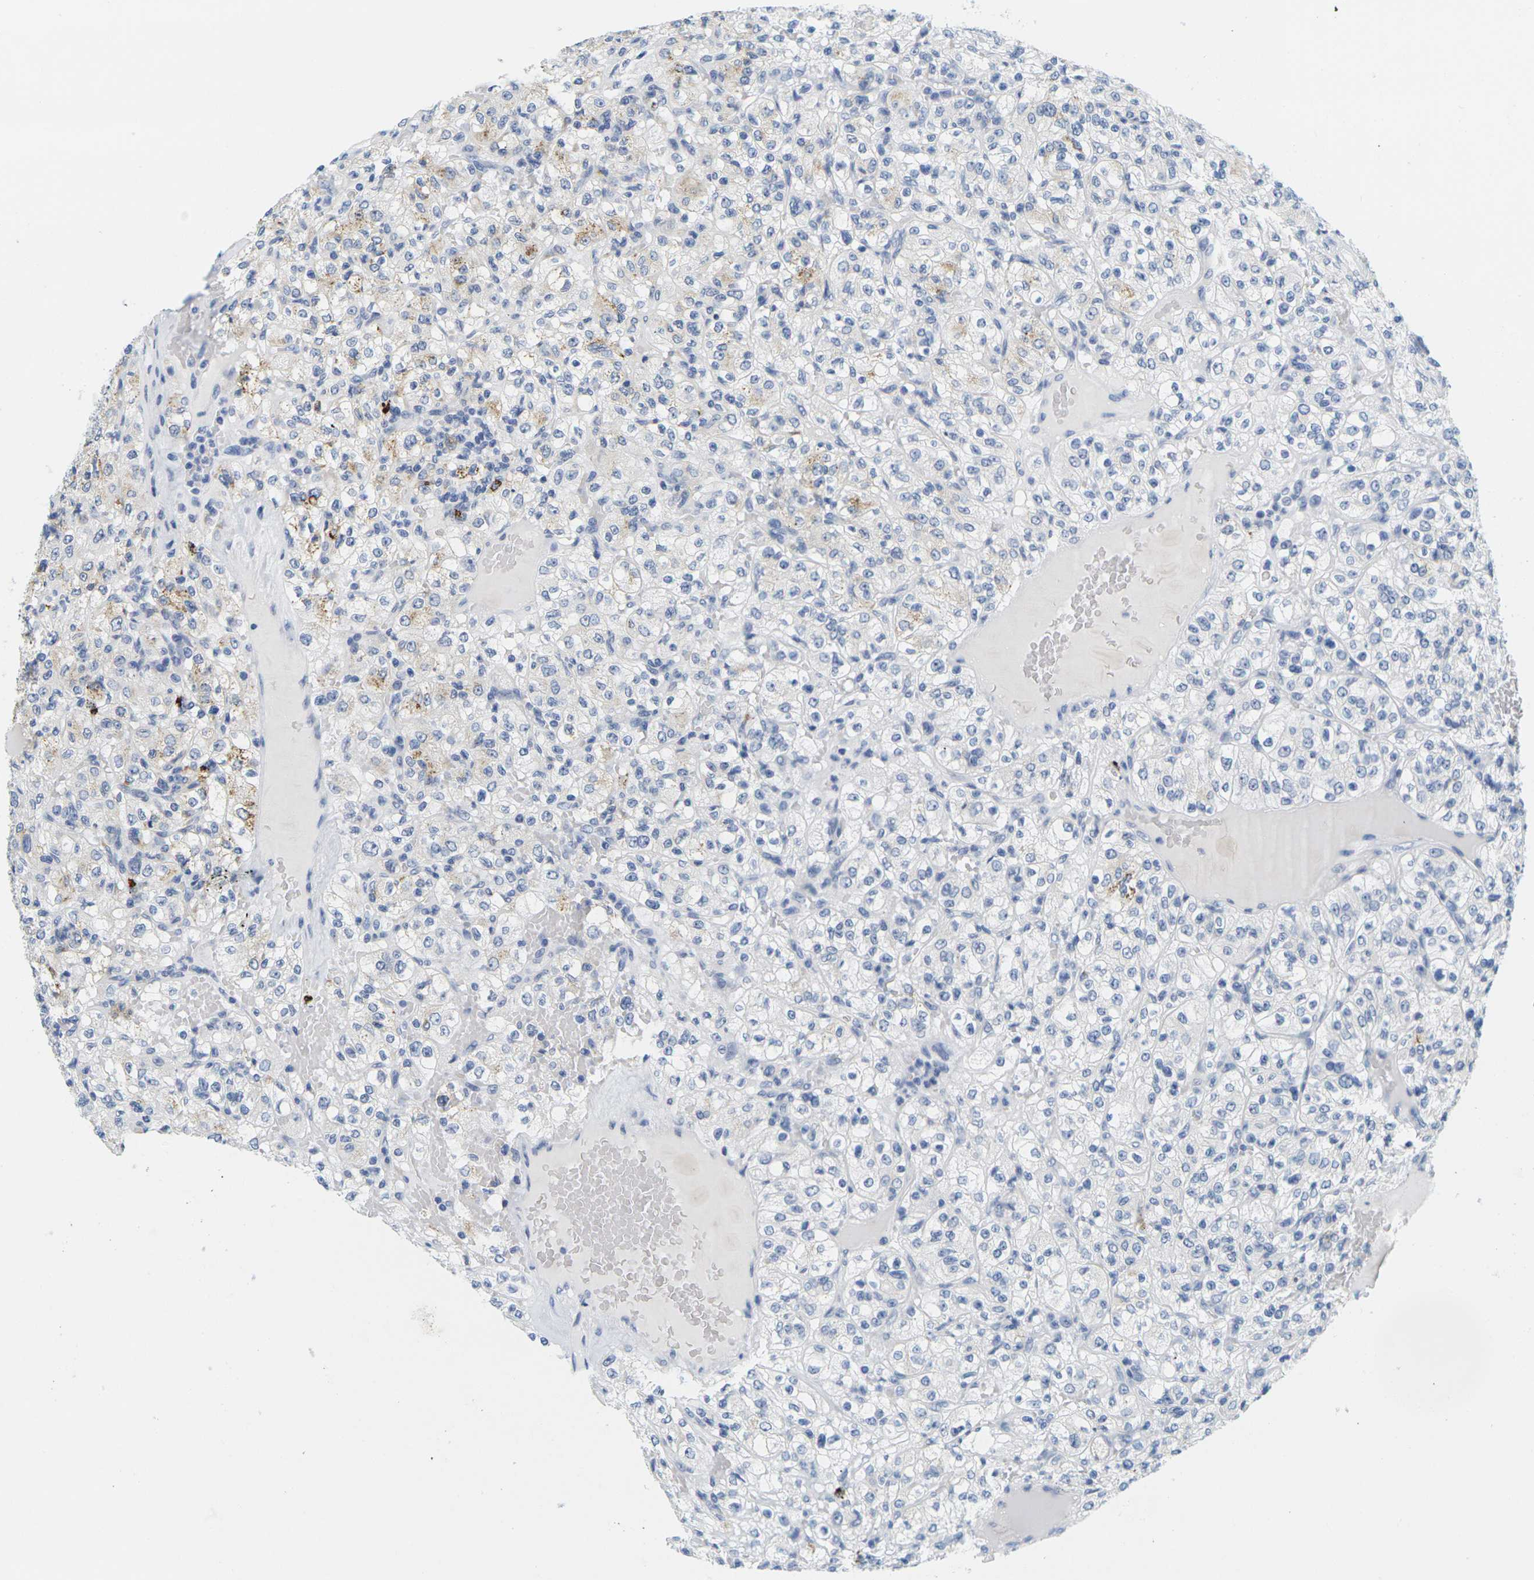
{"staining": {"intensity": "weak", "quantity": "<25%", "location": "cytoplasmic/membranous"}, "tissue": "renal cancer", "cell_type": "Tumor cells", "image_type": "cancer", "snomed": [{"axis": "morphology", "description": "Normal tissue, NOS"}, {"axis": "morphology", "description": "Adenocarcinoma, NOS"}, {"axis": "topography", "description": "Kidney"}], "caption": "Micrograph shows no significant protein positivity in tumor cells of renal cancer.", "gene": "HLA-DOB", "patient": {"sex": "female", "age": 72}}